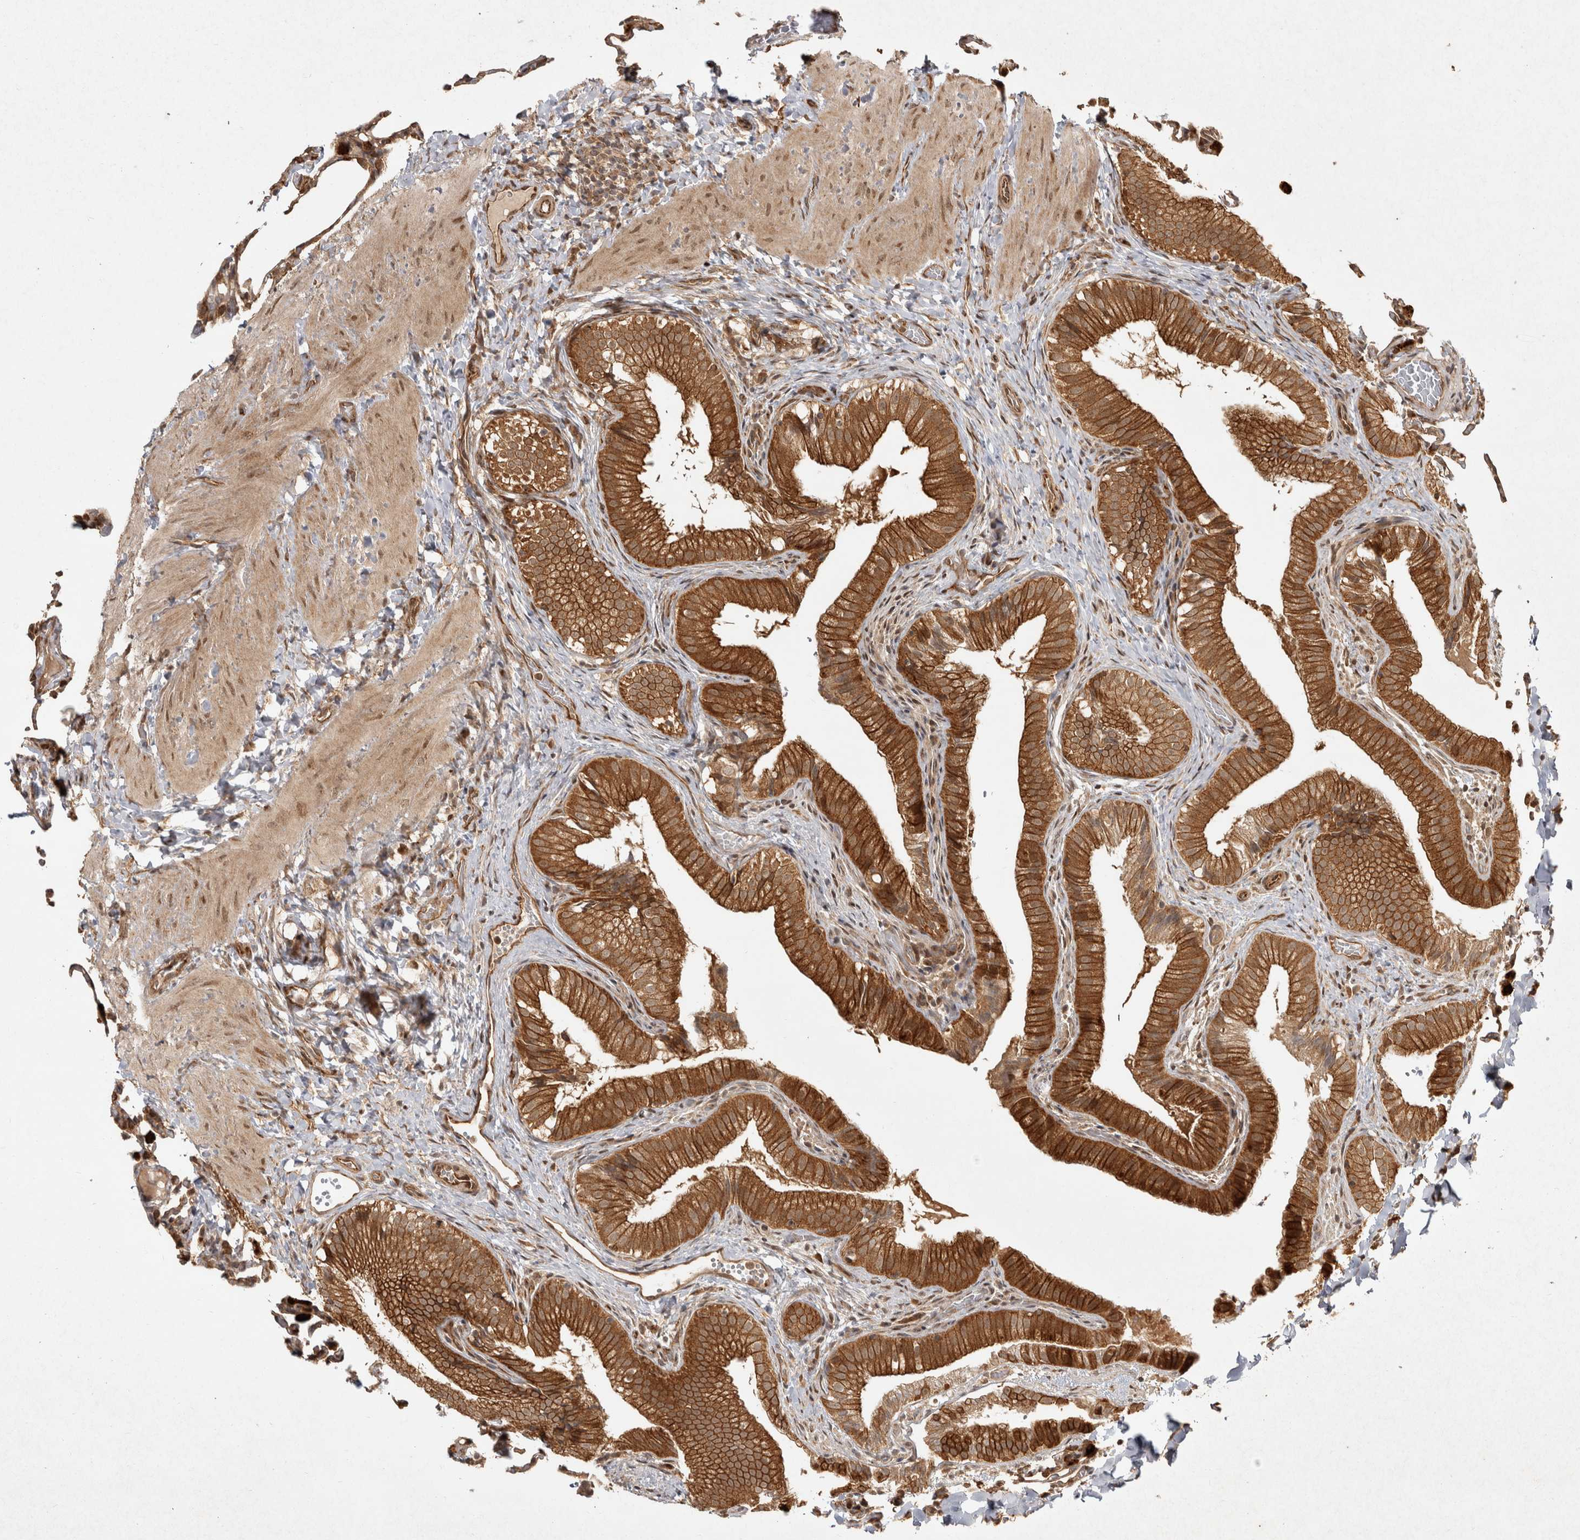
{"staining": {"intensity": "strong", "quantity": ">75%", "location": "cytoplasmic/membranous"}, "tissue": "gallbladder", "cell_type": "Glandular cells", "image_type": "normal", "snomed": [{"axis": "morphology", "description": "Normal tissue, NOS"}, {"axis": "topography", "description": "Gallbladder"}], "caption": "A high-resolution photomicrograph shows immunohistochemistry (IHC) staining of normal gallbladder, which demonstrates strong cytoplasmic/membranous positivity in about >75% of glandular cells.", "gene": "CAMSAP2", "patient": {"sex": "female", "age": 30}}